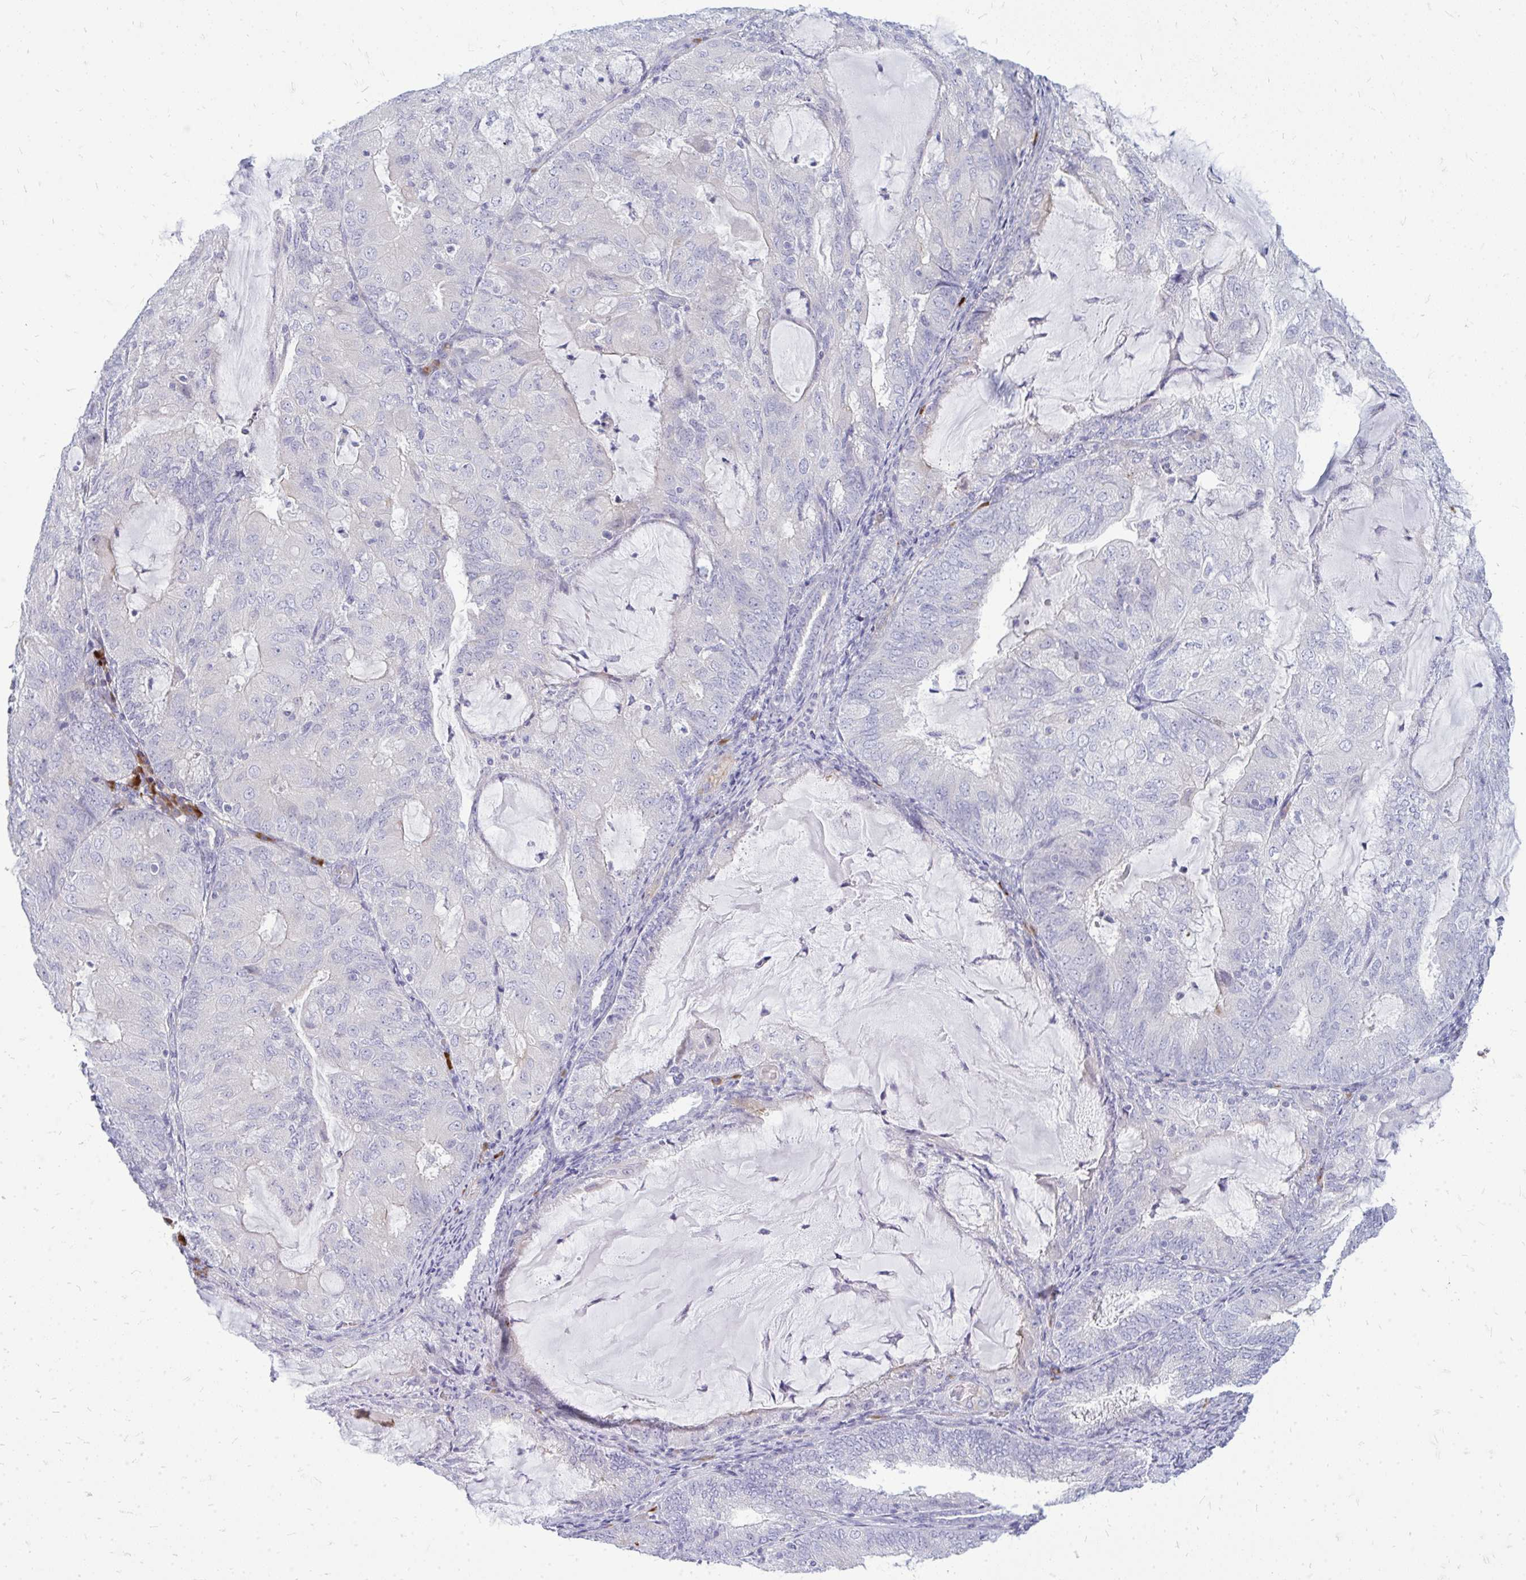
{"staining": {"intensity": "negative", "quantity": "none", "location": "none"}, "tissue": "endometrial cancer", "cell_type": "Tumor cells", "image_type": "cancer", "snomed": [{"axis": "morphology", "description": "Adenocarcinoma, NOS"}, {"axis": "topography", "description": "Endometrium"}], "caption": "Immunohistochemical staining of endometrial cancer (adenocarcinoma) shows no significant positivity in tumor cells.", "gene": "TSPEAR", "patient": {"sex": "female", "age": 81}}